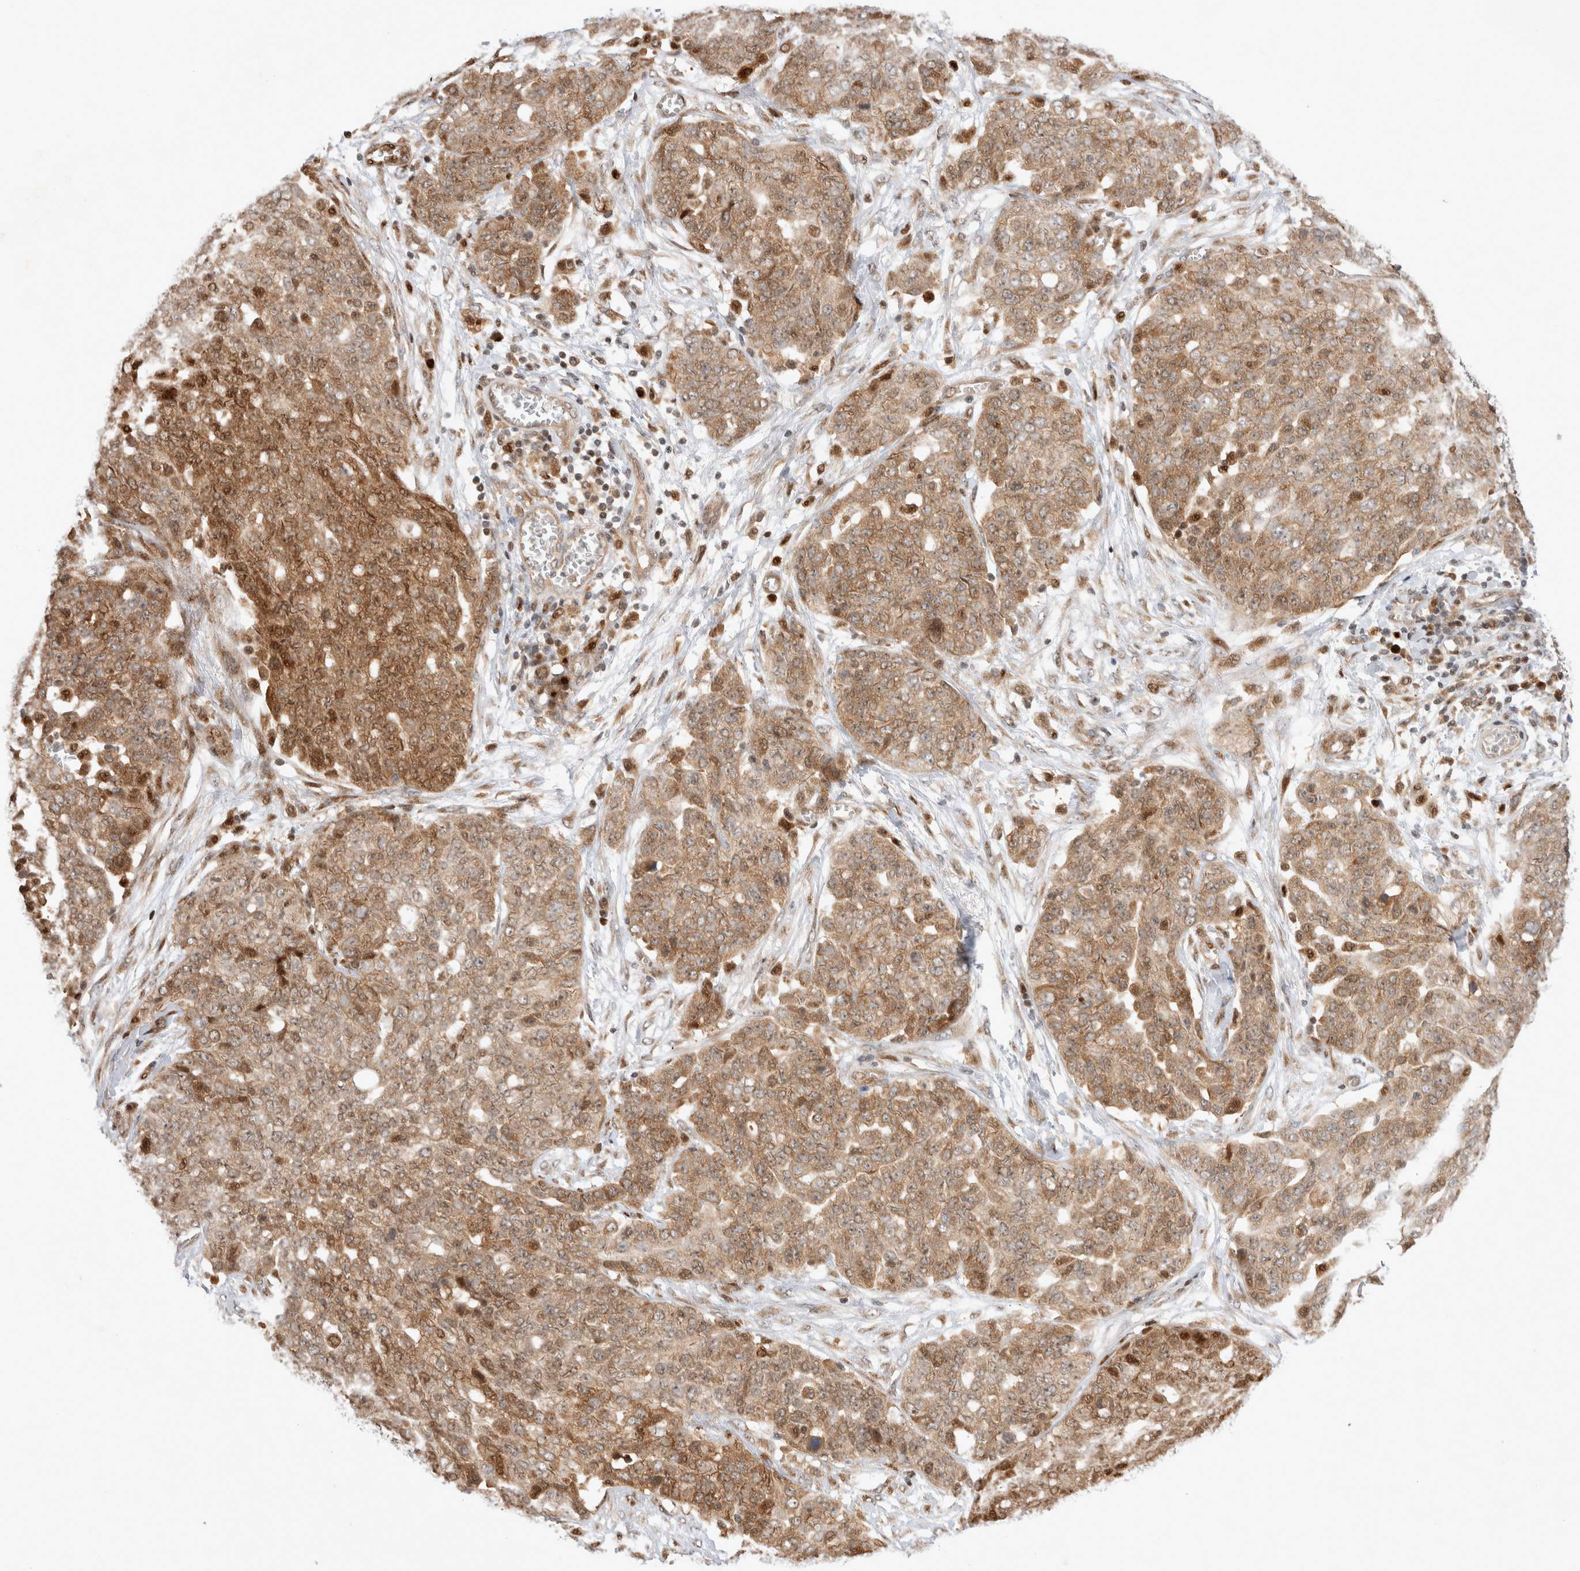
{"staining": {"intensity": "moderate", "quantity": ">75%", "location": "cytoplasmic/membranous,nuclear"}, "tissue": "ovarian cancer", "cell_type": "Tumor cells", "image_type": "cancer", "snomed": [{"axis": "morphology", "description": "Cystadenocarcinoma, serous, NOS"}, {"axis": "topography", "description": "Soft tissue"}, {"axis": "topography", "description": "Ovary"}], "caption": "Serous cystadenocarcinoma (ovarian) tissue reveals moderate cytoplasmic/membranous and nuclear positivity in about >75% of tumor cells, visualized by immunohistochemistry. (brown staining indicates protein expression, while blue staining denotes nuclei).", "gene": "OTUD6B", "patient": {"sex": "female", "age": 57}}